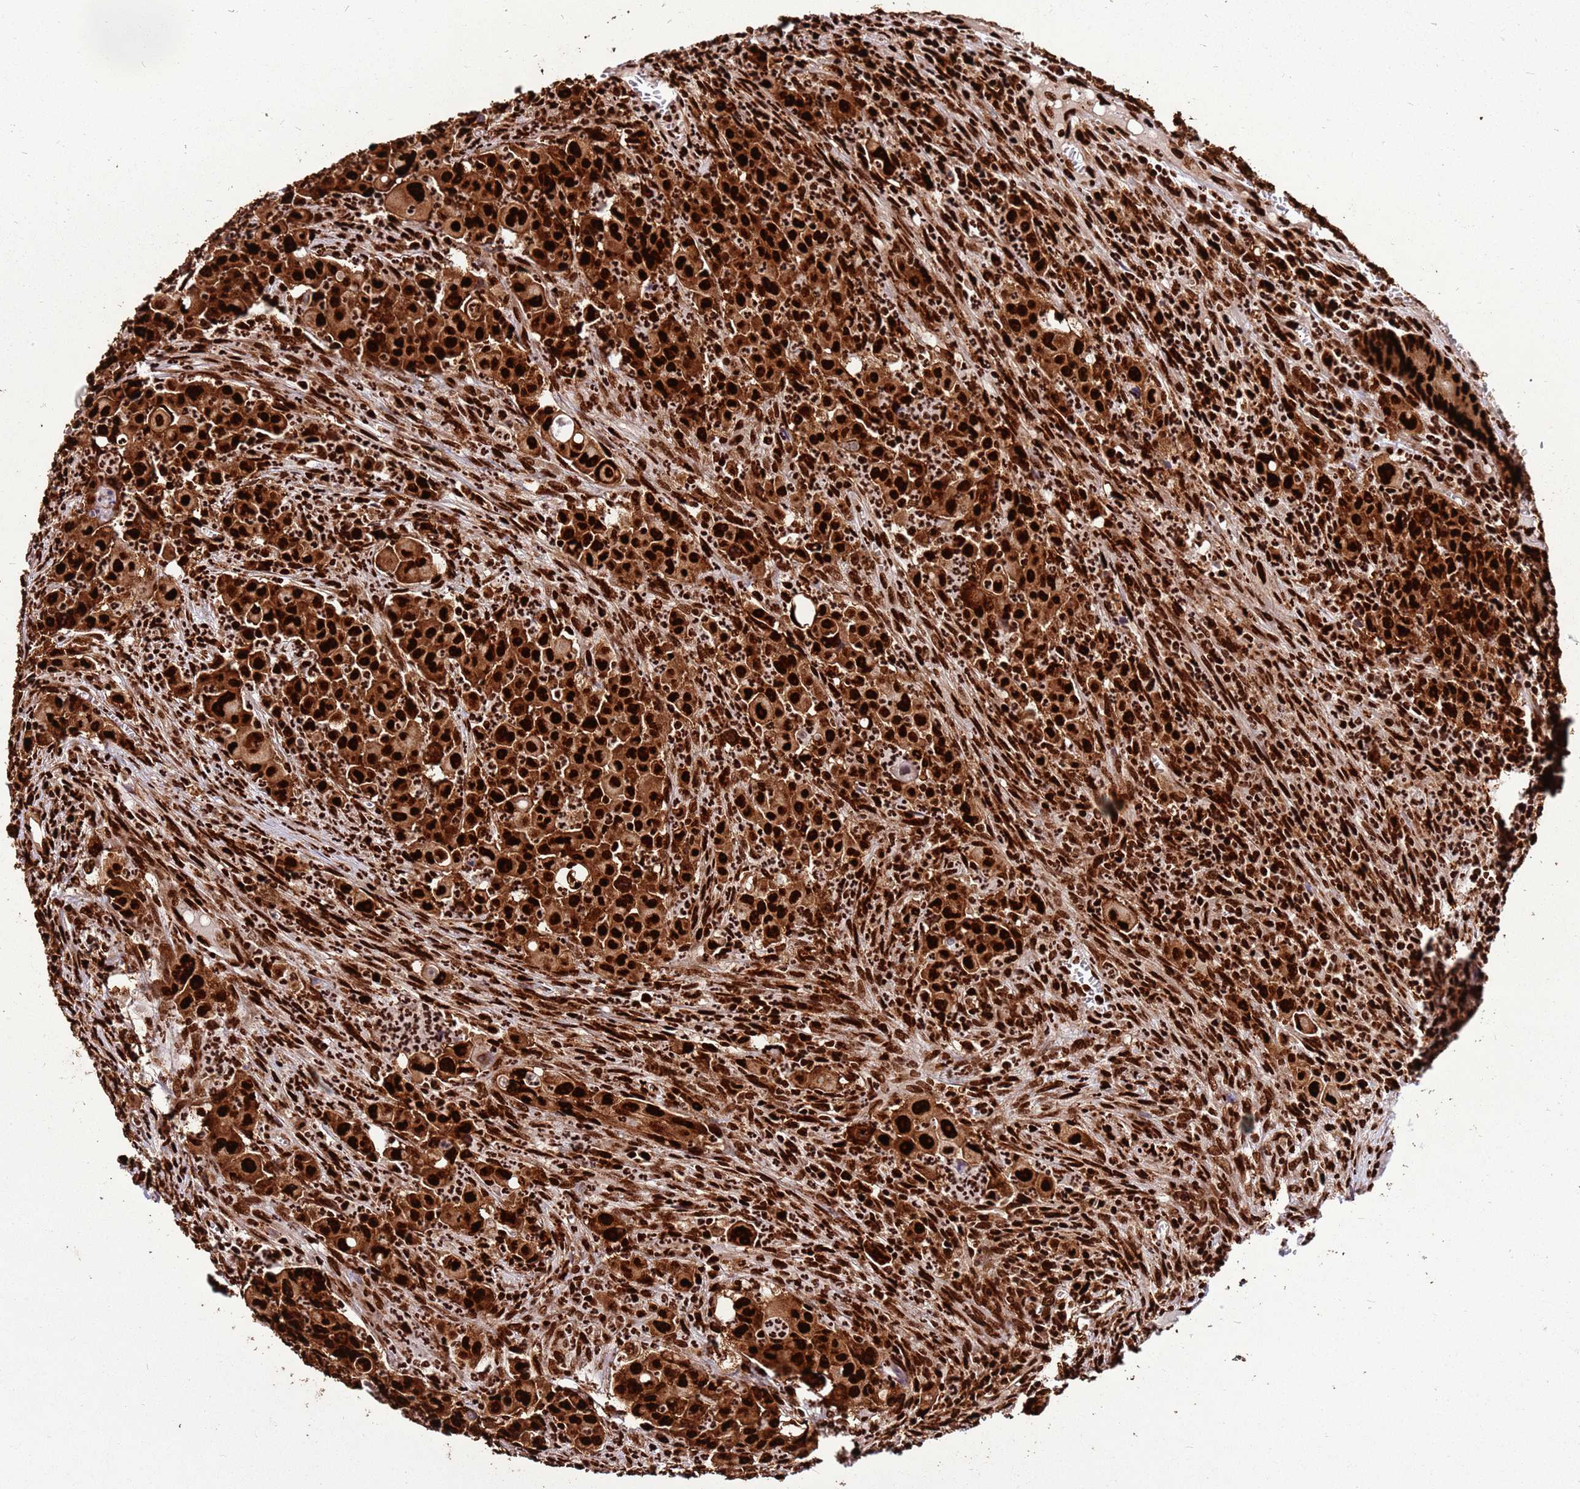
{"staining": {"intensity": "strong", "quantity": ">75%", "location": "cytoplasmic/membranous,nuclear"}, "tissue": "colorectal cancer", "cell_type": "Tumor cells", "image_type": "cancer", "snomed": [{"axis": "morphology", "description": "Adenocarcinoma, NOS"}, {"axis": "topography", "description": "Colon"}], "caption": "Immunohistochemistry (IHC) of human colorectal adenocarcinoma displays high levels of strong cytoplasmic/membranous and nuclear staining in approximately >75% of tumor cells.", "gene": "HNRNPAB", "patient": {"sex": "male", "age": 51}}